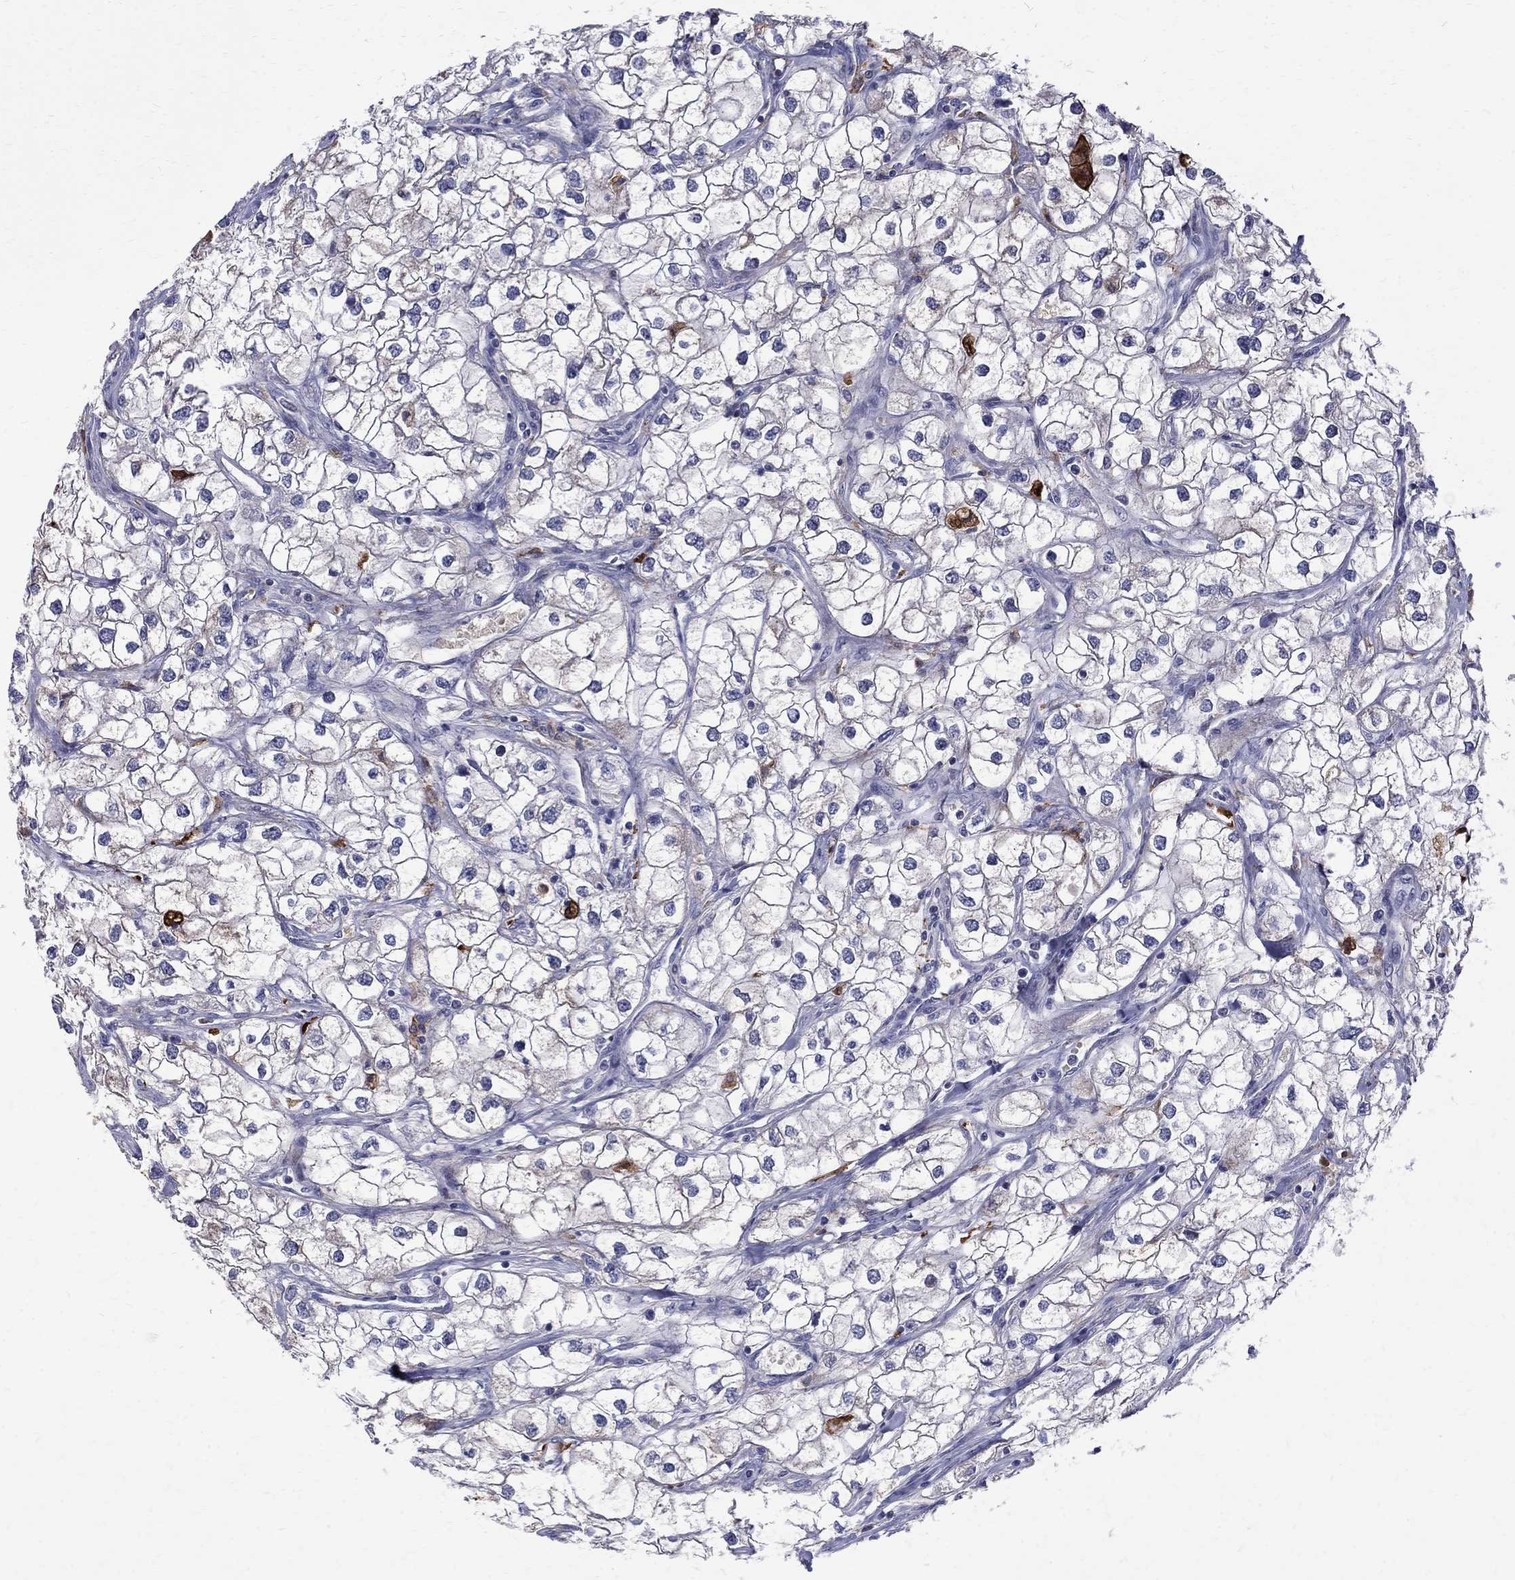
{"staining": {"intensity": "negative", "quantity": "none", "location": "none"}, "tissue": "renal cancer", "cell_type": "Tumor cells", "image_type": "cancer", "snomed": [{"axis": "morphology", "description": "Adenocarcinoma, NOS"}, {"axis": "topography", "description": "Kidney"}], "caption": "IHC photomicrograph of neoplastic tissue: human renal cancer stained with DAB (3,3'-diaminobenzidine) shows no significant protein positivity in tumor cells. (Stains: DAB (3,3'-diaminobenzidine) immunohistochemistry (IHC) with hematoxylin counter stain, Microscopy: brightfield microscopy at high magnification).", "gene": "AGER", "patient": {"sex": "male", "age": 59}}